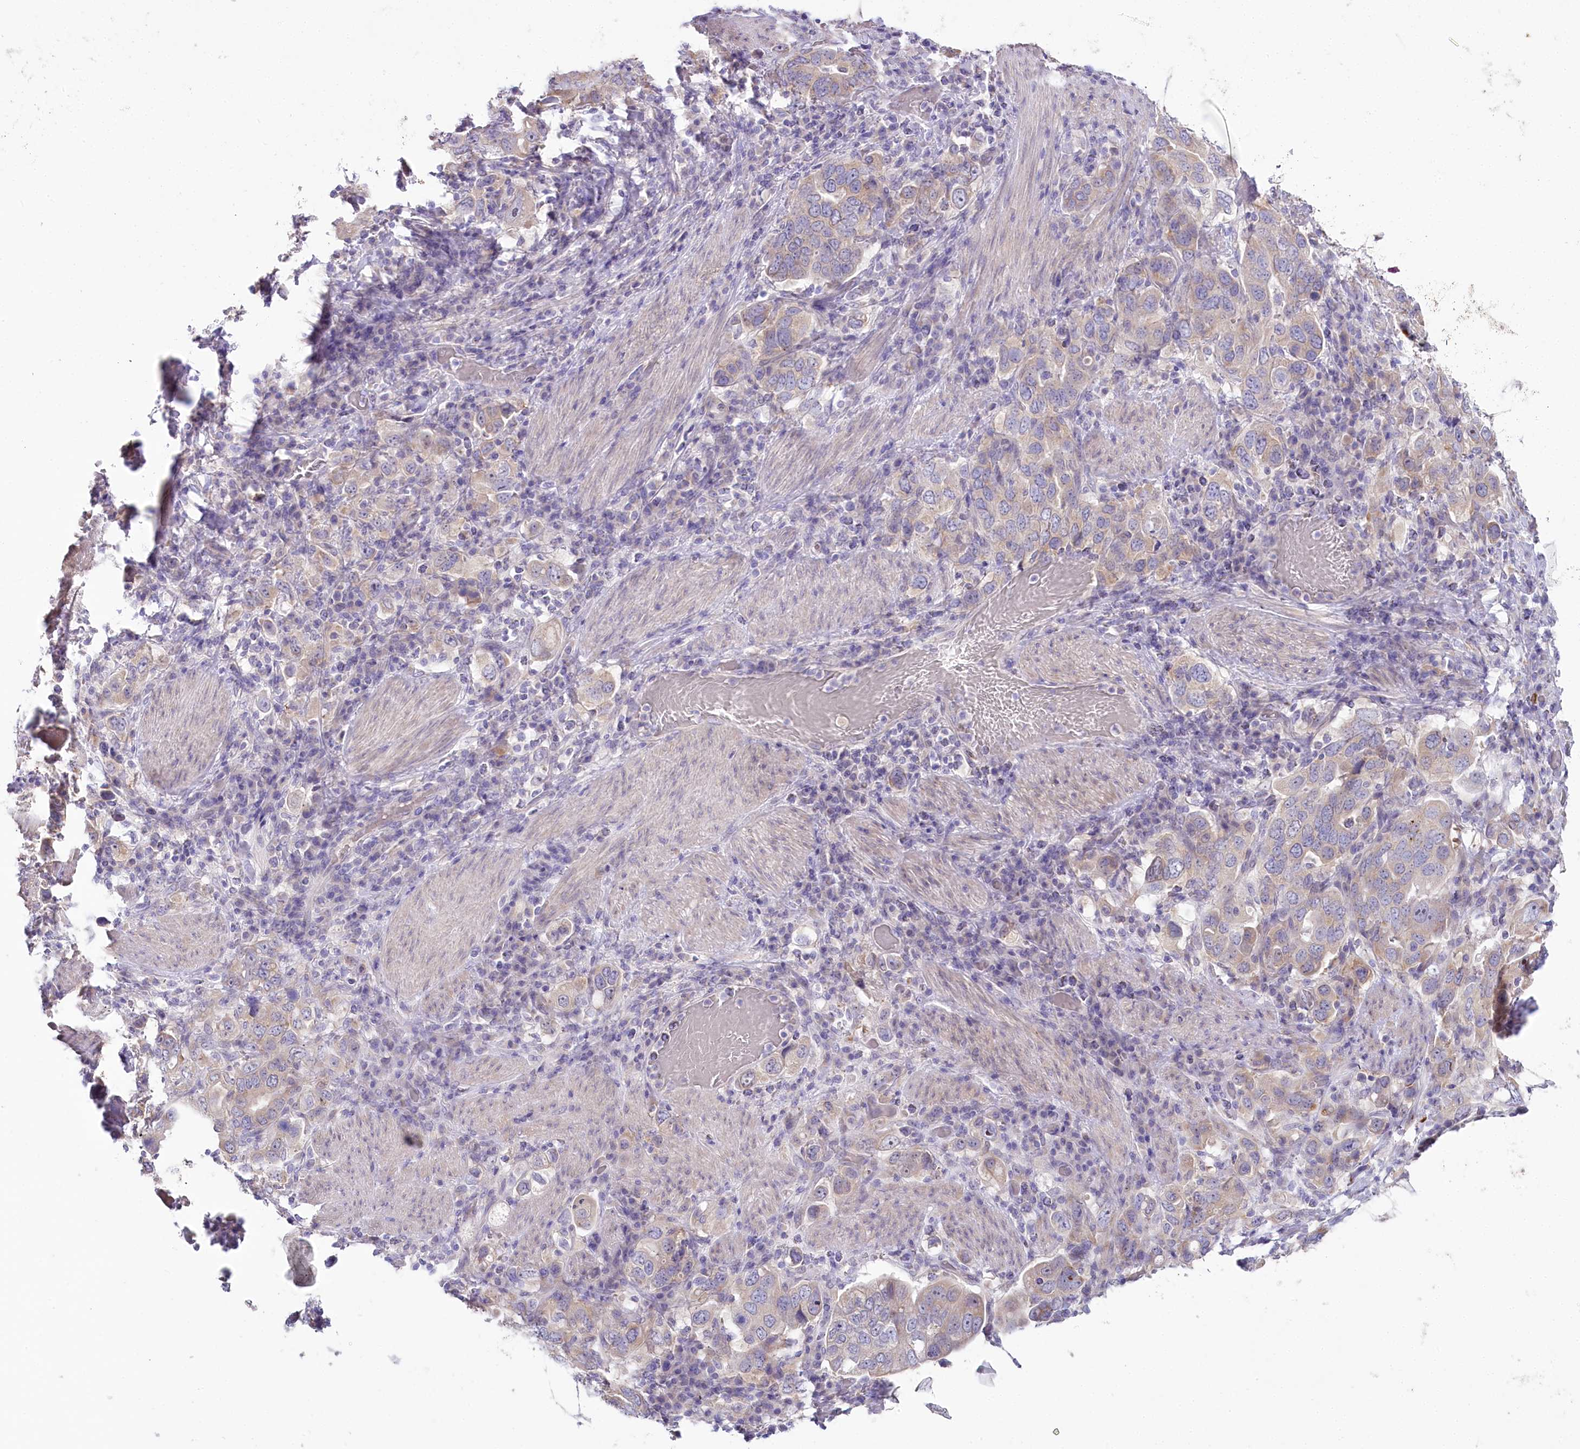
{"staining": {"intensity": "weak", "quantity": "25%-75%", "location": "cytoplasmic/membranous"}, "tissue": "stomach cancer", "cell_type": "Tumor cells", "image_type": "cancer", "snomed": [{"axis": "morphology", "description": "Adenocarcinoma, NOS"}, {"axis": "topography", "description": "Stomach, upper"}], "caption": "DAB (3,3'-diaminobenzidine) immunohistochemical staining of human stomach cancer exhibits weak cytoplasmic/membranous protein staining in about 25%-75% of tumor cells.", "gene": "MYOZ1", "patient": {"sex": "male", "age": 62}}